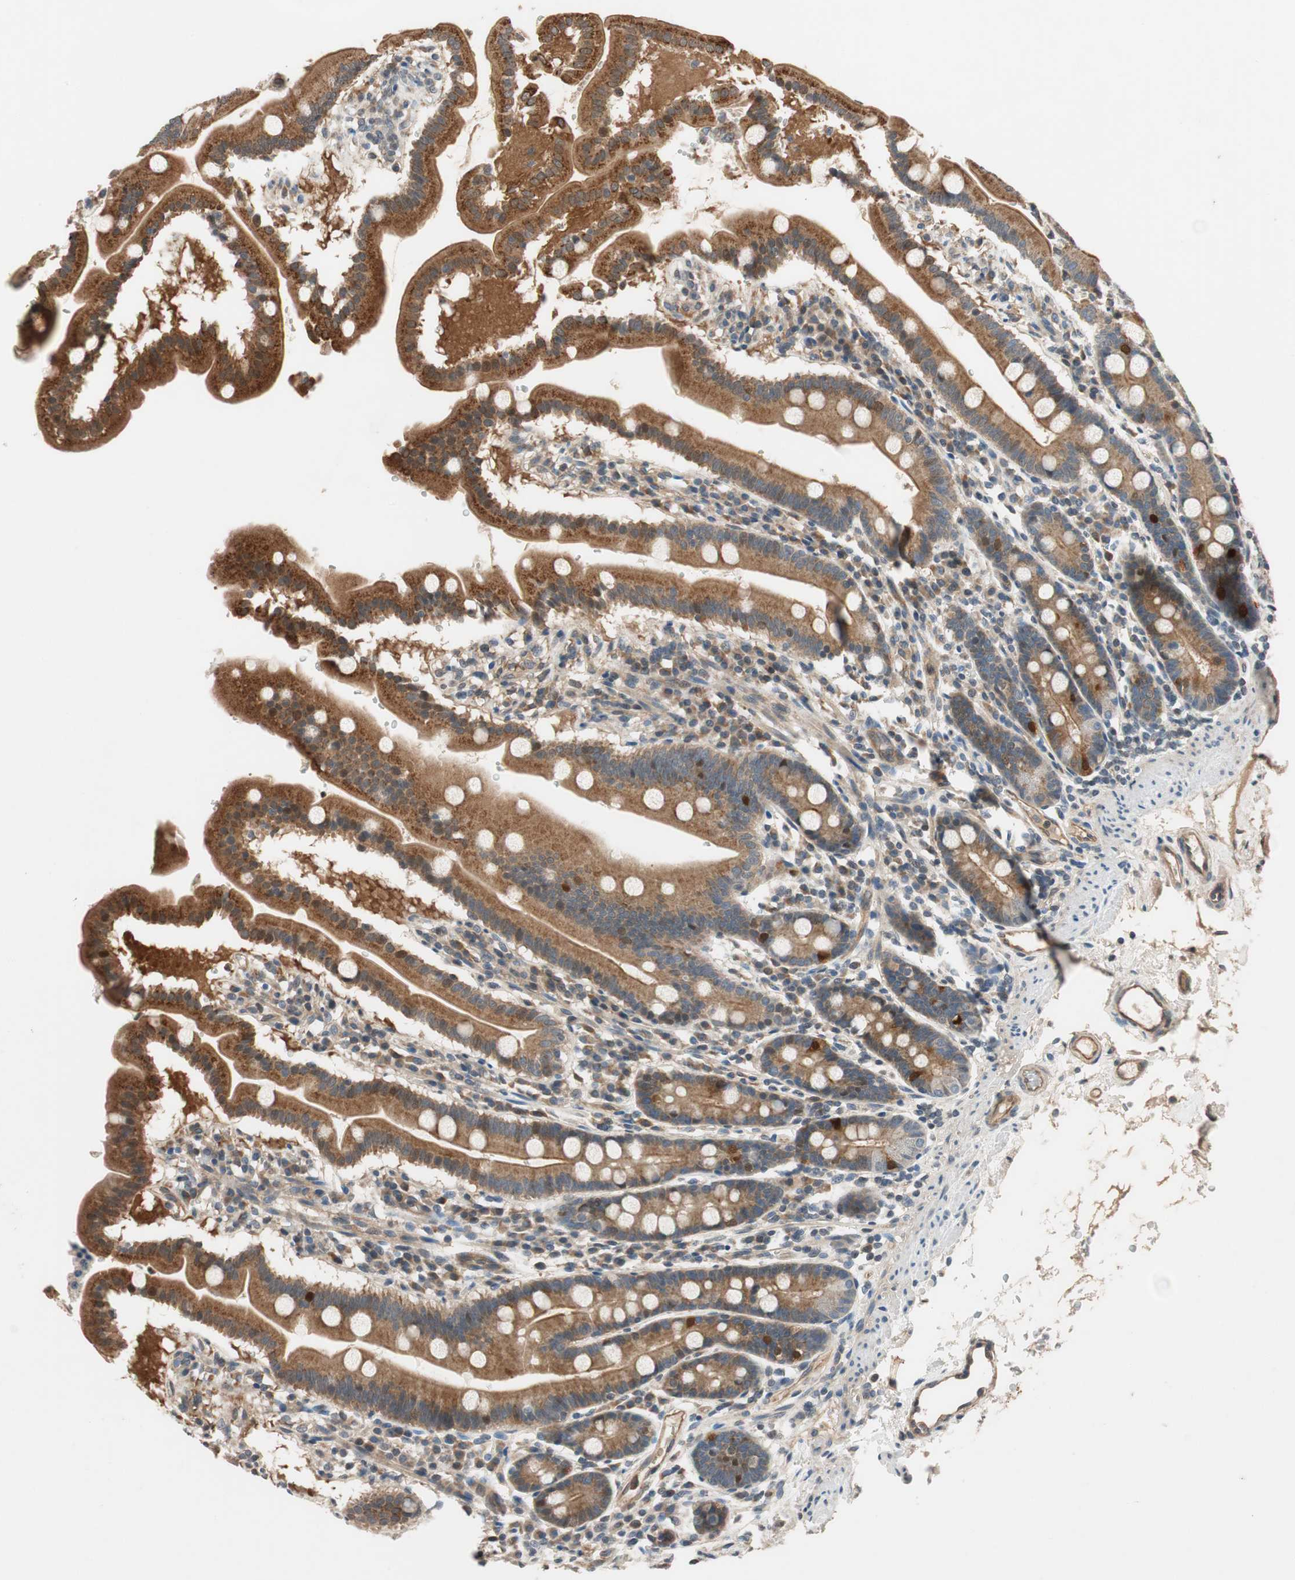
{"staining": {"intensity": "strong", "quantity": ">75%", "location": "cytoplasmic/membranous"}, "tissue": "duodenum", "cell_type": "Glandular cells", "image_type": "normal", "snomed": [{"axis": "morphology", "description": "Normal tissue, NOS"}, {"axis": "topography", "description": "Duodenum"}], "caption": "Immunohistochemical staining of benign human duodenum exhibits high levels of strong cytoplasmic/membranous expression in about >75% of glandular cells. The staining was performed using DAB (3,3'-diaminobenzidine) to visualize the protein expression in brown, while the nuclei were stained in blue with hematoxylin (Magnification: 20x).", "gene": "GCLM", "patient": {"sex": "male", "age": 50}}